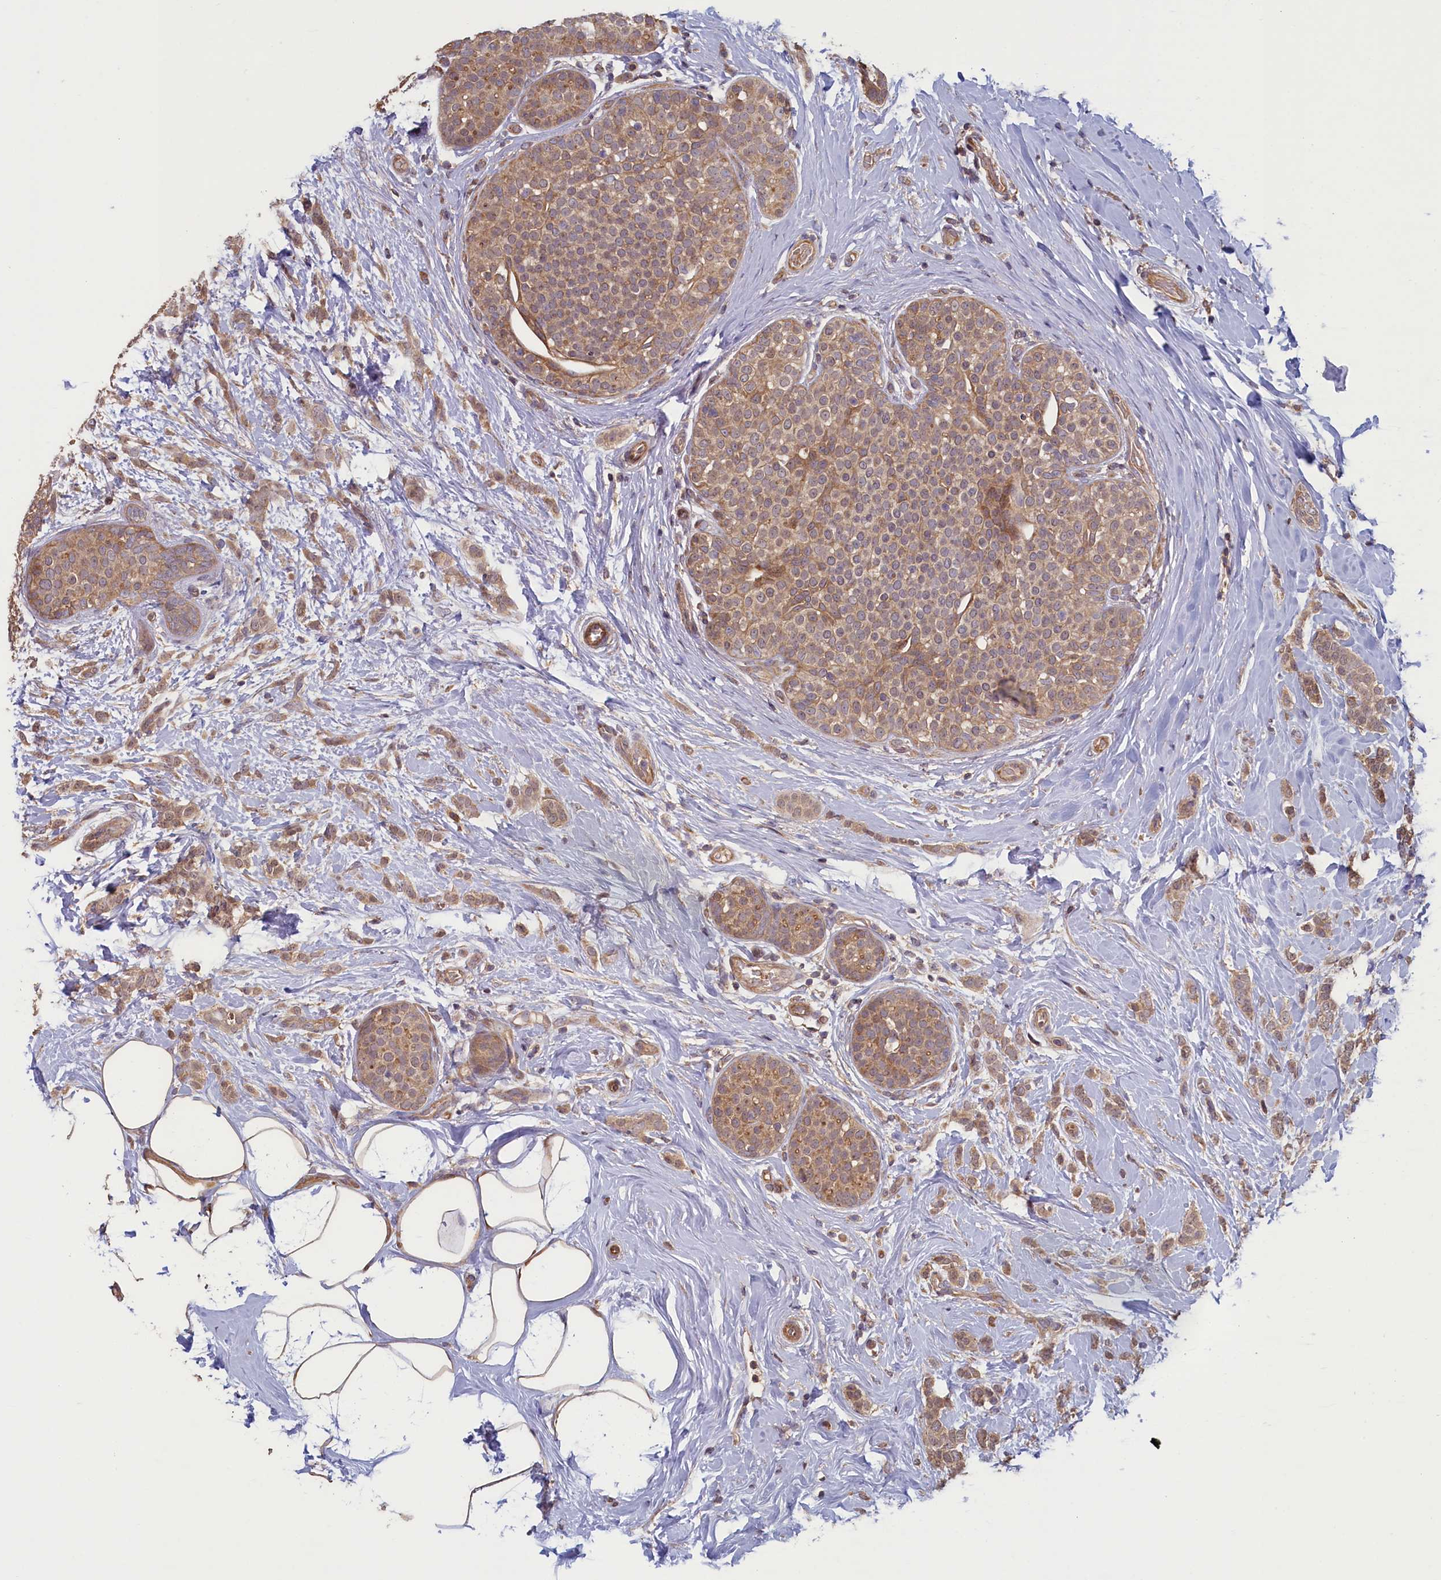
{"staining": {"intensity": "moderate", "quantity": ">75%", "location": "cytoplasmic/membranous"}, "tissue": "breast cancer", "cell_type": "Tumor cells", "image_type": "cancer", "snomed": [{"axis": "morphology", "description": "Lobular carcinoma, in situ"}, {"axis": "morphology", "description": "Lobular carcinoma"}, {"axis": "topography", "description": "Breast"}], "caption": "An immunohistochemistry (IHC) histopathology image of neoplastic tissue is shown. Protein staining in brown labels moderate cytoplasmic/membranous positivity in breast cancer (lobular carcinoma in situ) within tumor cells.", "gene": "CIAO2B", "patient": {"sex": "female", "age": 41}}